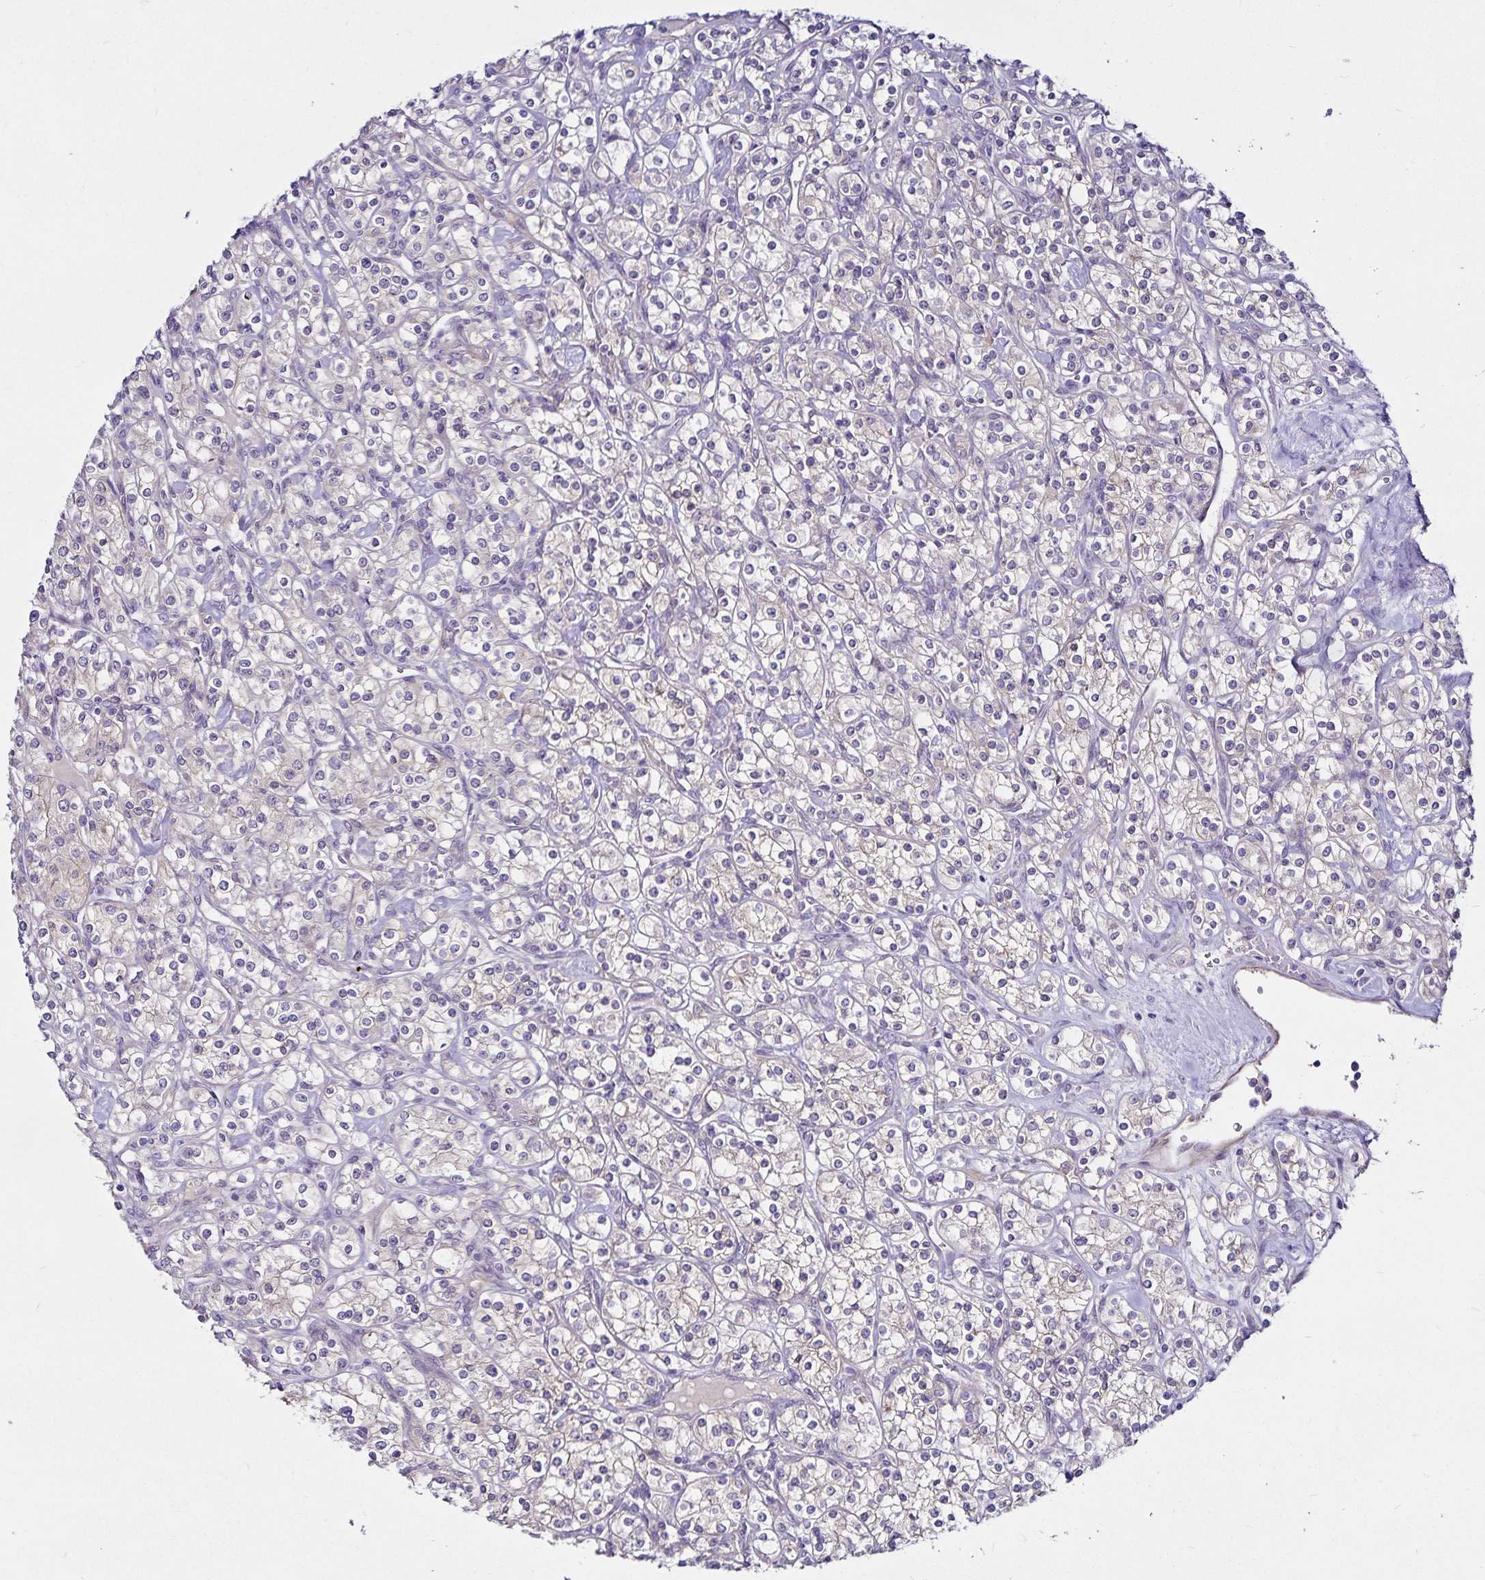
{"staining": {"intensity": "weak", "quantity": "<25%", "location": "cytoplasmic/membranous"}, "tissue": "renal cancer", "cell_type": "Tumor cells", "image_type": "cancer", "snomed": [{"axis": "morphology", "description": "Adenocarcinoma, NOS"}, {"axis": "topography", "description": "Kidney"}], "caption": "DAB immunohistochemical staining of human renal cancer (adenocarcinoma) reveals no significant expression in tumor cells.", "gene": "GNG12", "patient": {"sex": "male", "age": 77}}